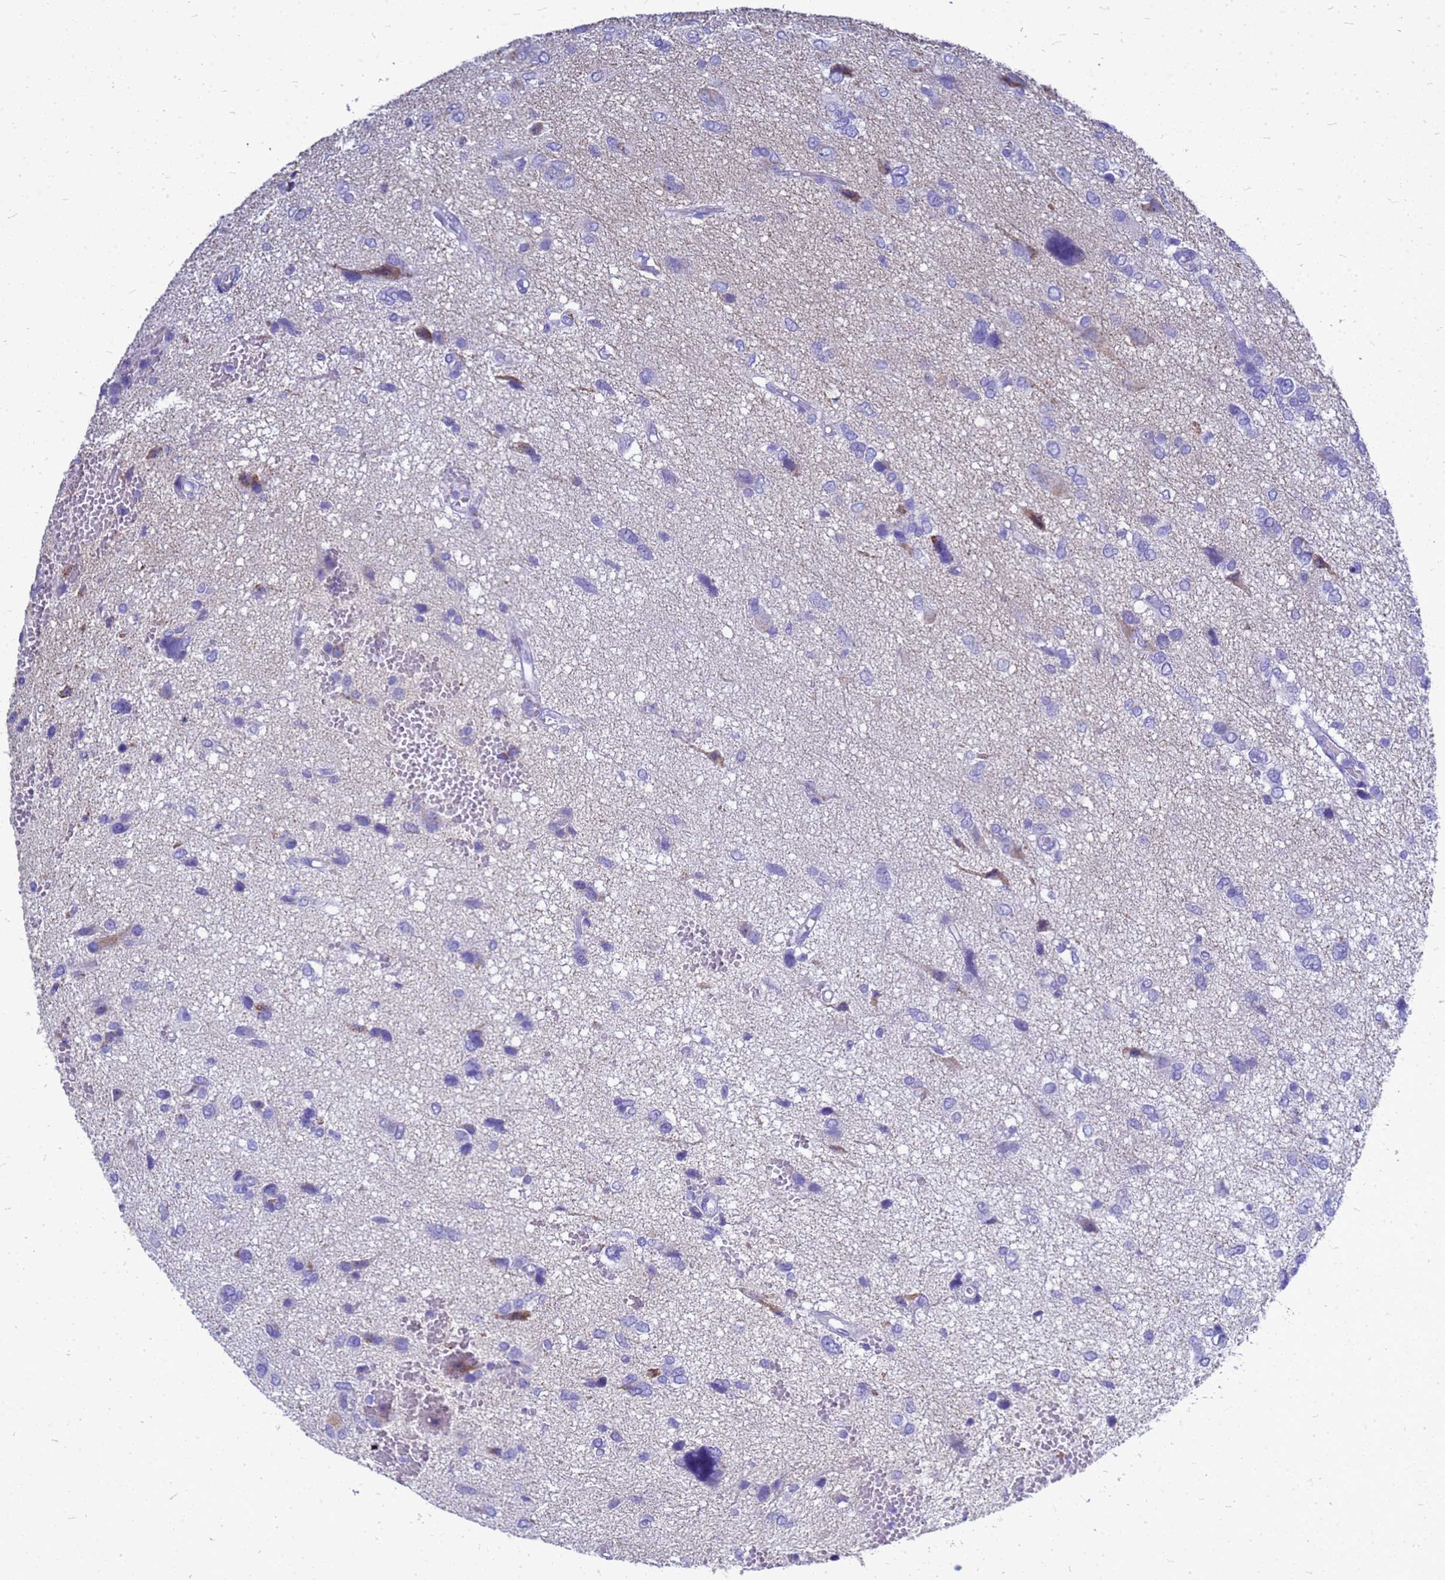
{"staining": {"intensity": "negative", "quantity": "none", "location": "none"}, "tissue": "glioma", "cell_type": "Tumor cells", "image_type": "cancer", "snomed": [{"axis": "morphology", "description": "Glioma, malignant, High grade"}, {"axis": "topography", "description": "Brain"}], "caption": "A photomicrograph of human high-grade glioma (malignant) is negative for staining in tumor cells.", "gene": "OR52E2", "patient": {"sex": "female", "age": 59}}